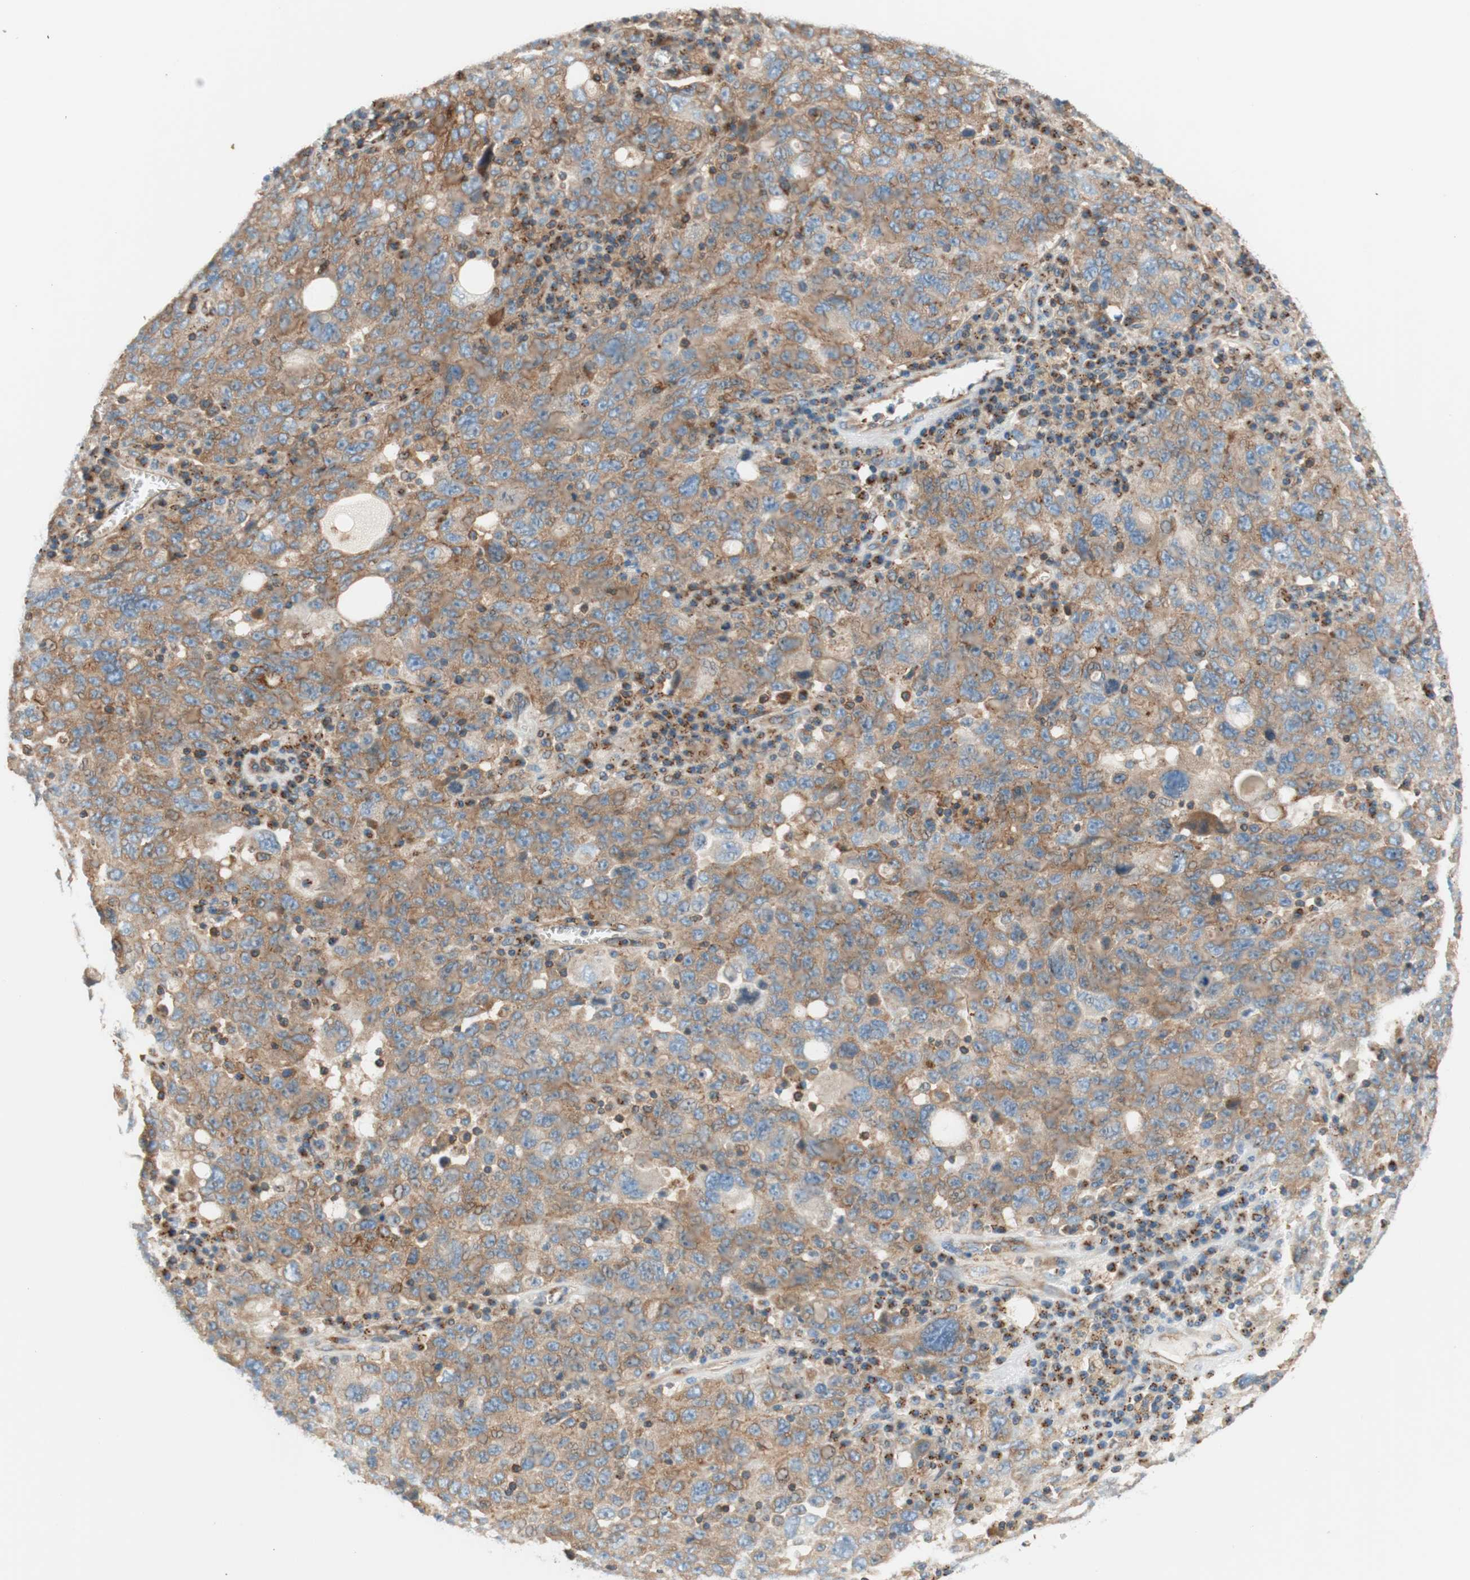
{"staining": {"intensity": "moderate", "quantity": ">75%", "location": "cytoplasmic/membranous"}, "tissue": "ovarian cancer", "cell_type": "Tumor cells", "image_type": "cancer", "snomed": [{"axis": "morphology", "description": "Carcinoma, endometroid"}, {"axis": "topography", "description": "Ovary"}], "caption": "Tumor cells display medium levels of moderate cytoplasmic/membranous staining in approximately >75% of cells in ovarian endometroid carcinoma.", "gene": "VPS26A", "patient": {"sex": "female", "age": 62}}